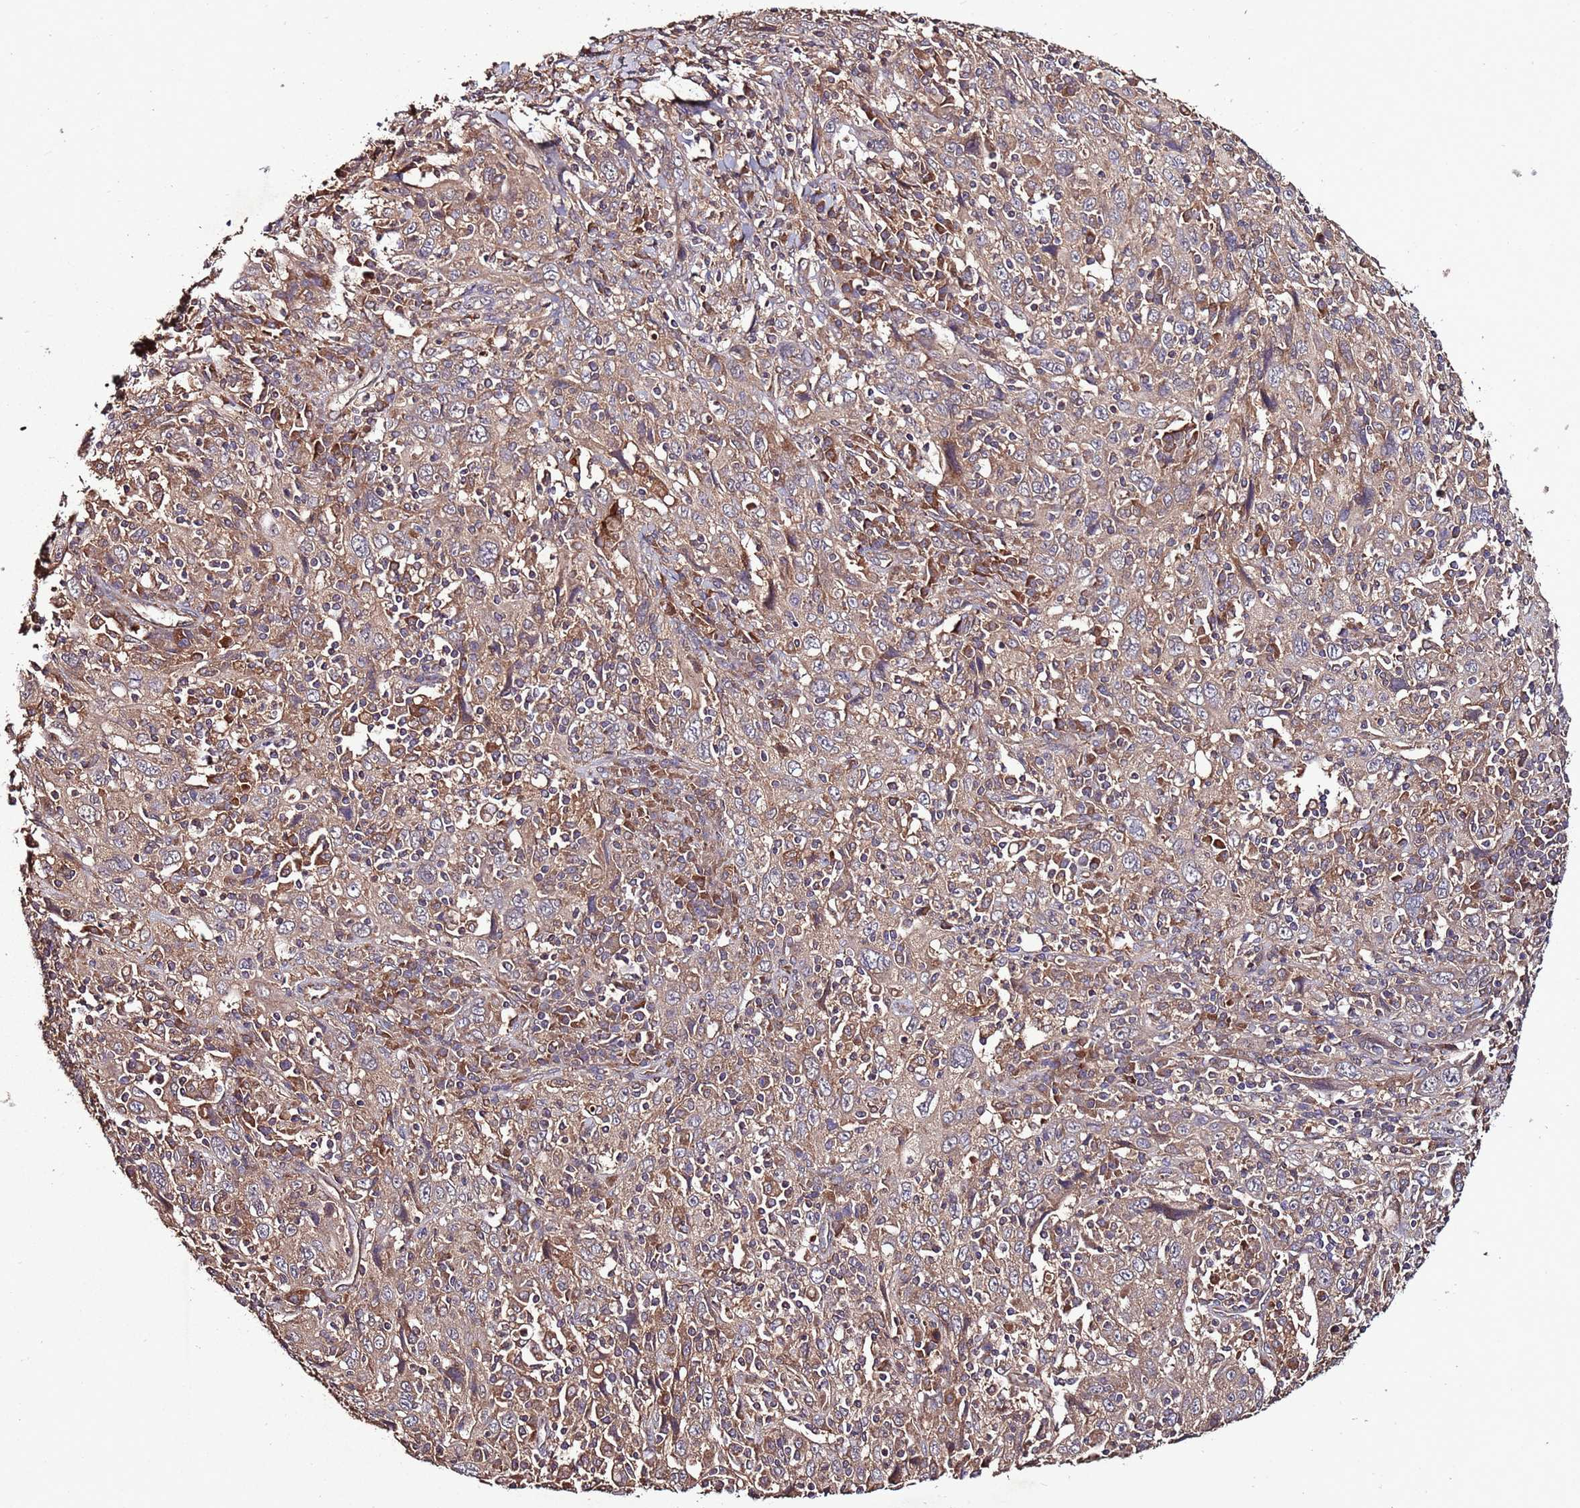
{"staining": {"intensity": "weak", "quantity": ">75%", "location": "cytoplasmic/membranous"}, "tissue": "cervical cancer", "cell_type": "Tumor cells", "image_type": "cancer", "snomed": [{"axis": "morphology", "description": "Squamous cell carcinoma, NOS"}, {"axis": "topography", "description": "Cervix"}], "caption": "A brown stain labels weak cytoplasmic/membranous positivity of a protein in squamous cell carcinoma (cervical) tumor cells. (brown staining indicates protein expression, while blue staining denotes nuclei).", "gene": "RPS15A", "patient": {"sex": "female", "age": 46}}